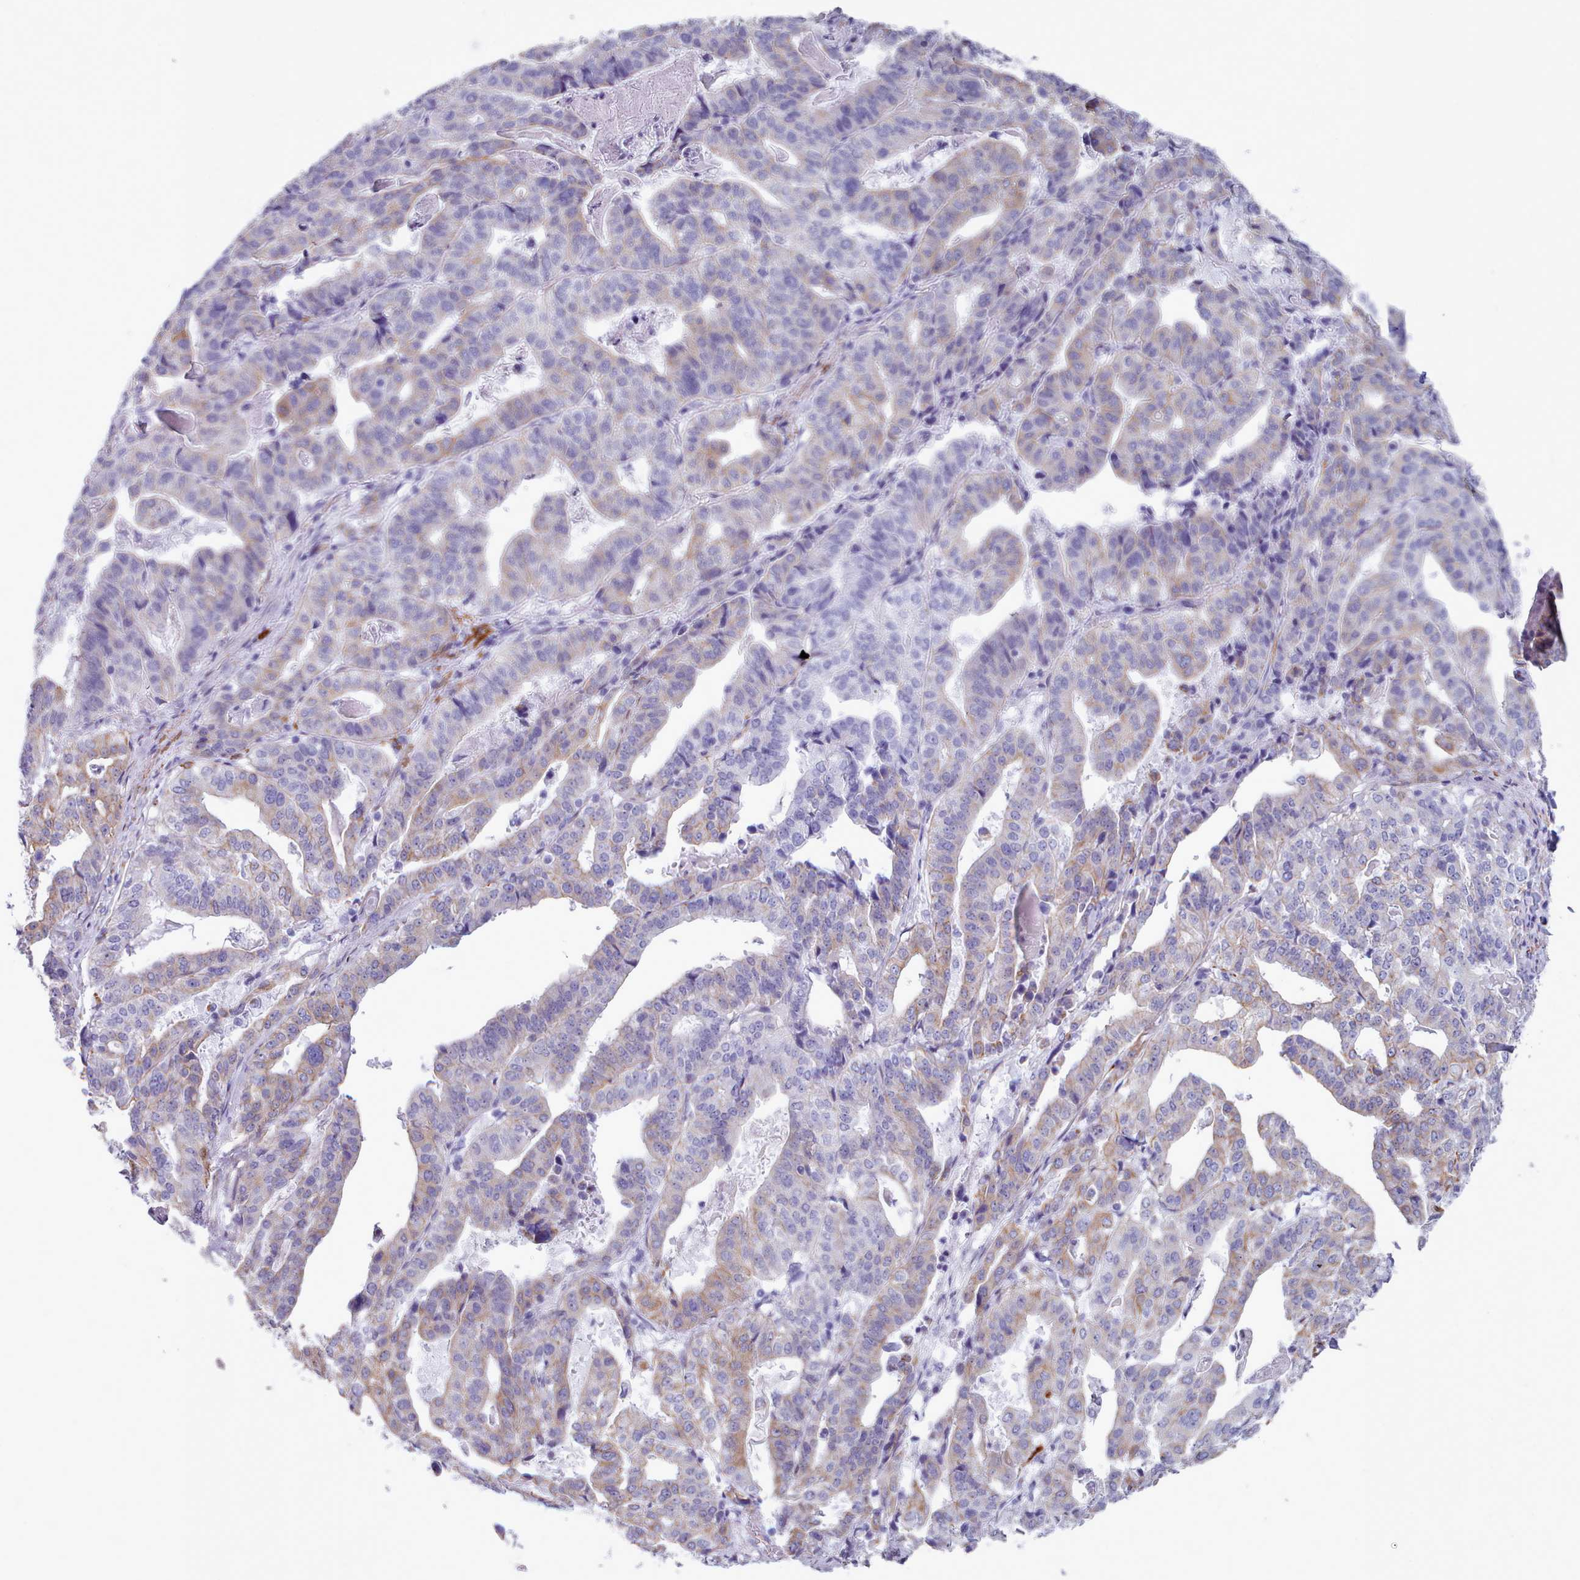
{"staining": {"intensity": "weak", "quantity": "25%-75%", "location": "cytoplasmic/membranous"}, "tissue": "stomach cancer", "cell_type": "Tumor cells", "image_type": "cancer", "snomed": [{"axis": "morphology", "description": "Adenocarcinoma, NOS"}, {"axis": "topography", "description": "Stomach"}], "caption": "Protein expression analysis of stomach adenocarcinoma reveals weak cytoplasmic/membranous positivity in about 25%-75% of tumor cells. (DAB IHC, brown staining for protein, blue staining for nuclei).", "gene": "FPGS", "patient": {"sex": "male", "age": 48}}